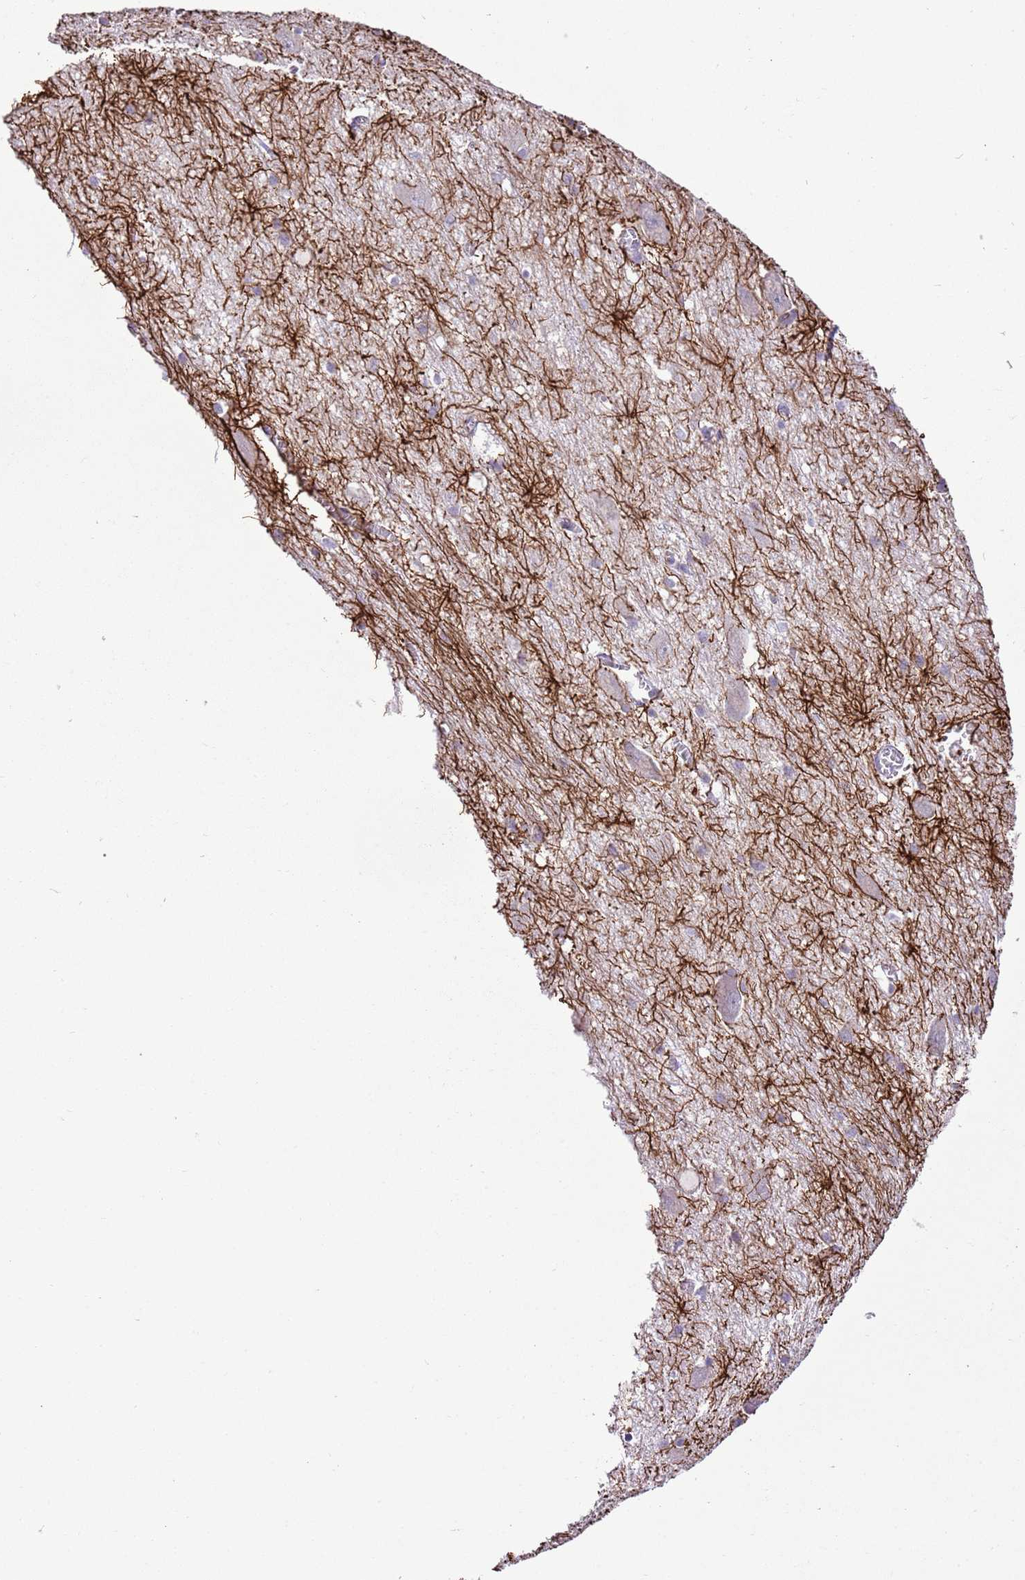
{"staining": {"intensity": "strong", "quantity": "<25%", "location": "cytoplasmic/membranous"}, "tissue": "caudate", "cell_type": "Glial cells", "image_type": "normal", "snomed": [{"axis": "morphology", "description": "Normal tissue, NOS"}, {"axis": "topography", "description": "Lateral ventricle wall"}], "caption": "Glial cells reveal medium levels of strong cytoplasmic/membranous staining in about <25% of cells in normal human caudate. The staining is performed using DAB brown chromogen to label protein expression. The nuclei are counter-stained blue using hematoxylin.", "gene": "XPO7", "patient": {"sex": "male", "age": 37}}